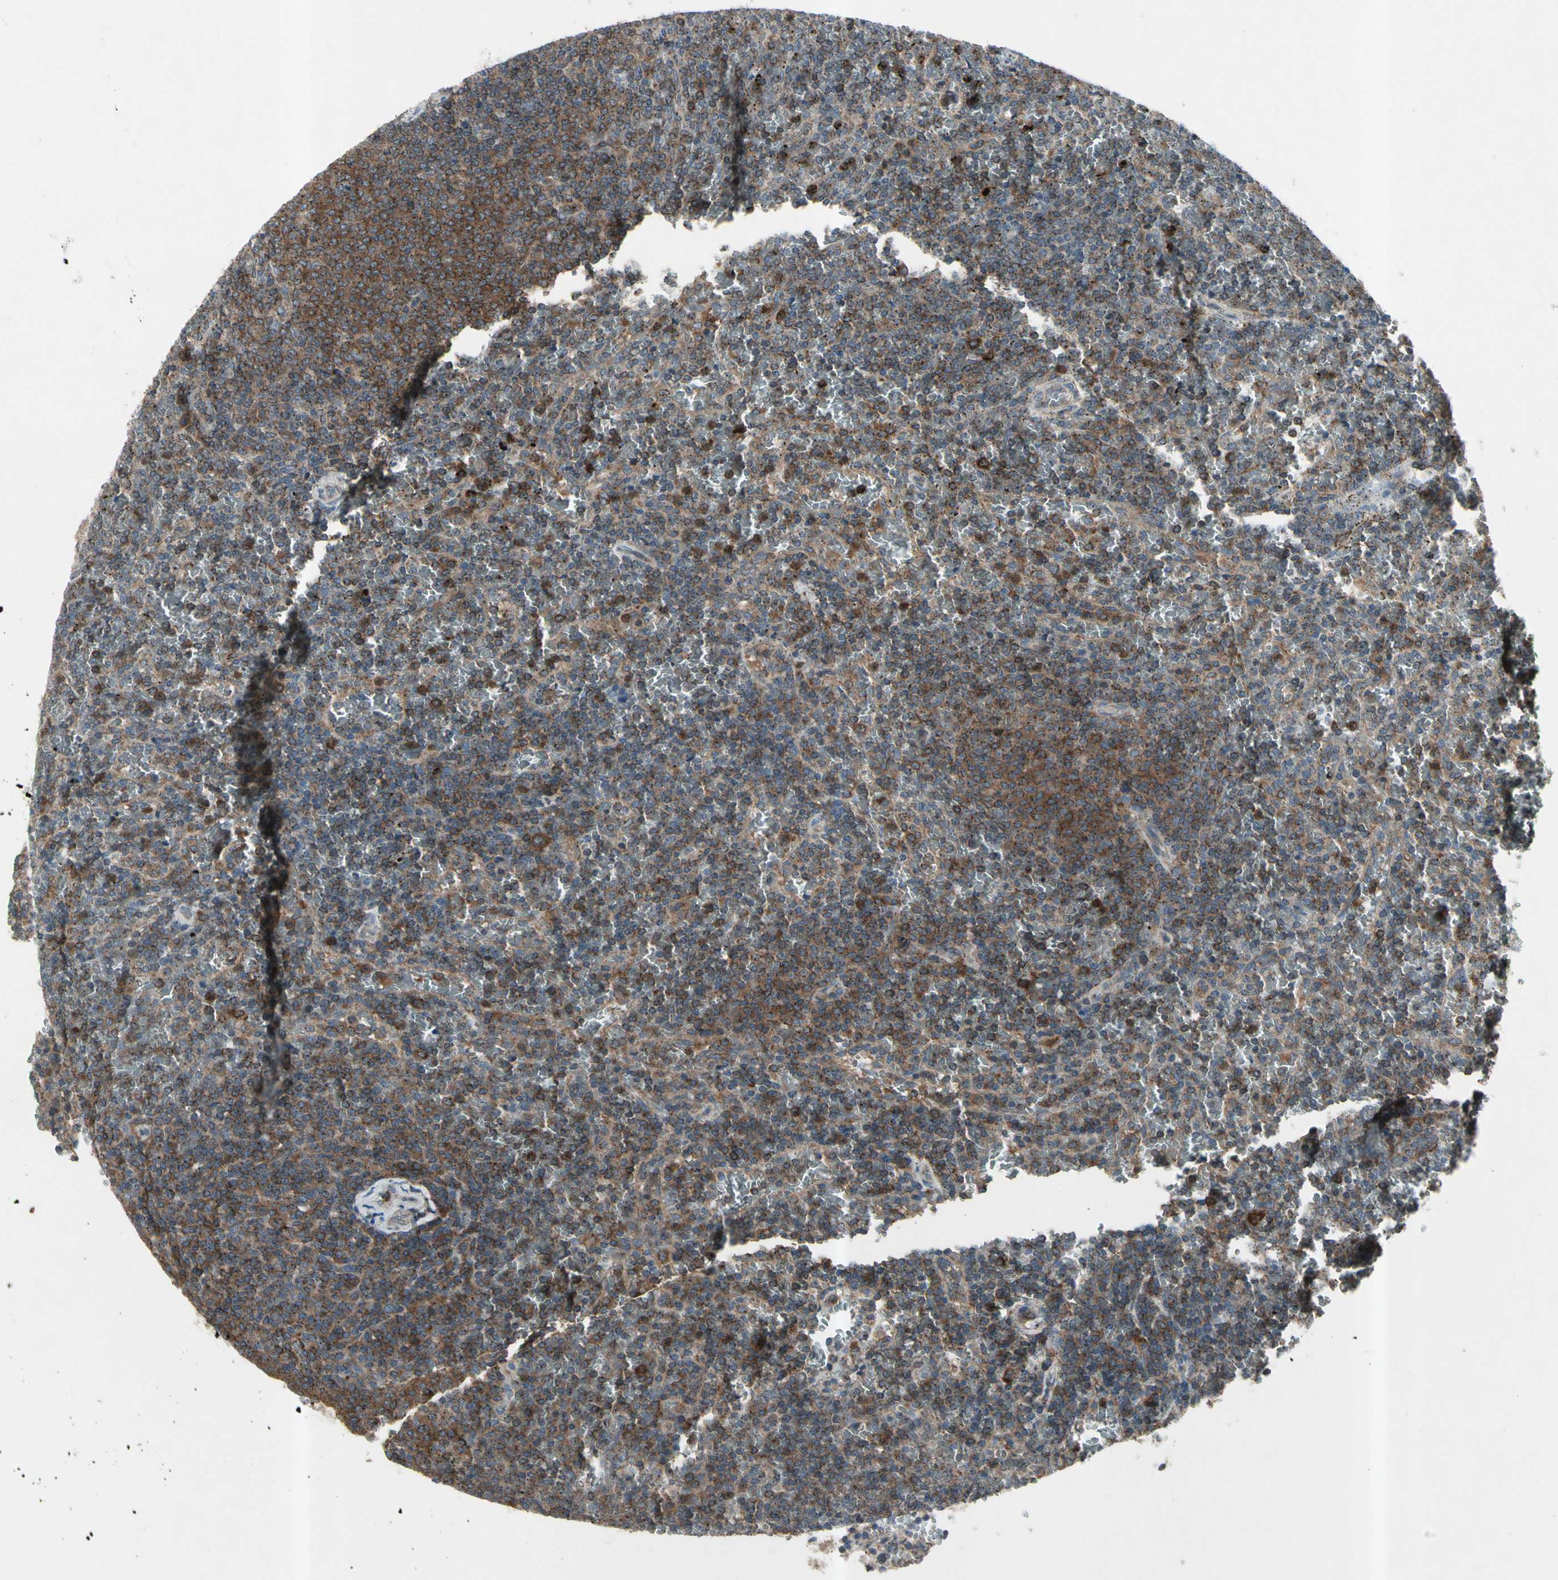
{"staining": {"intensity": "moderate", "quantity": "25%-75%", "location": "cytoplasmic/membranous"}, "tissue": "lymphoma", "cell_type": "Tumor cells", "image_type": "cancer", "snomed": [{"axis": "morphology", "description": "Malignant lymphoma, non-Hodgkin's type, Low grade"}, {"axis": "topography", "description": "Spleen"}], "caption": "DAB immunohistochemical staining of human low-grade malignant lymphoma, non-Hodgkin's type shows moderate cytoplasmic/membranous protein staining in about 25%-75% of tumor cells.", "gene": "NMI", "patient": {"sex": "female", "age": 77}}